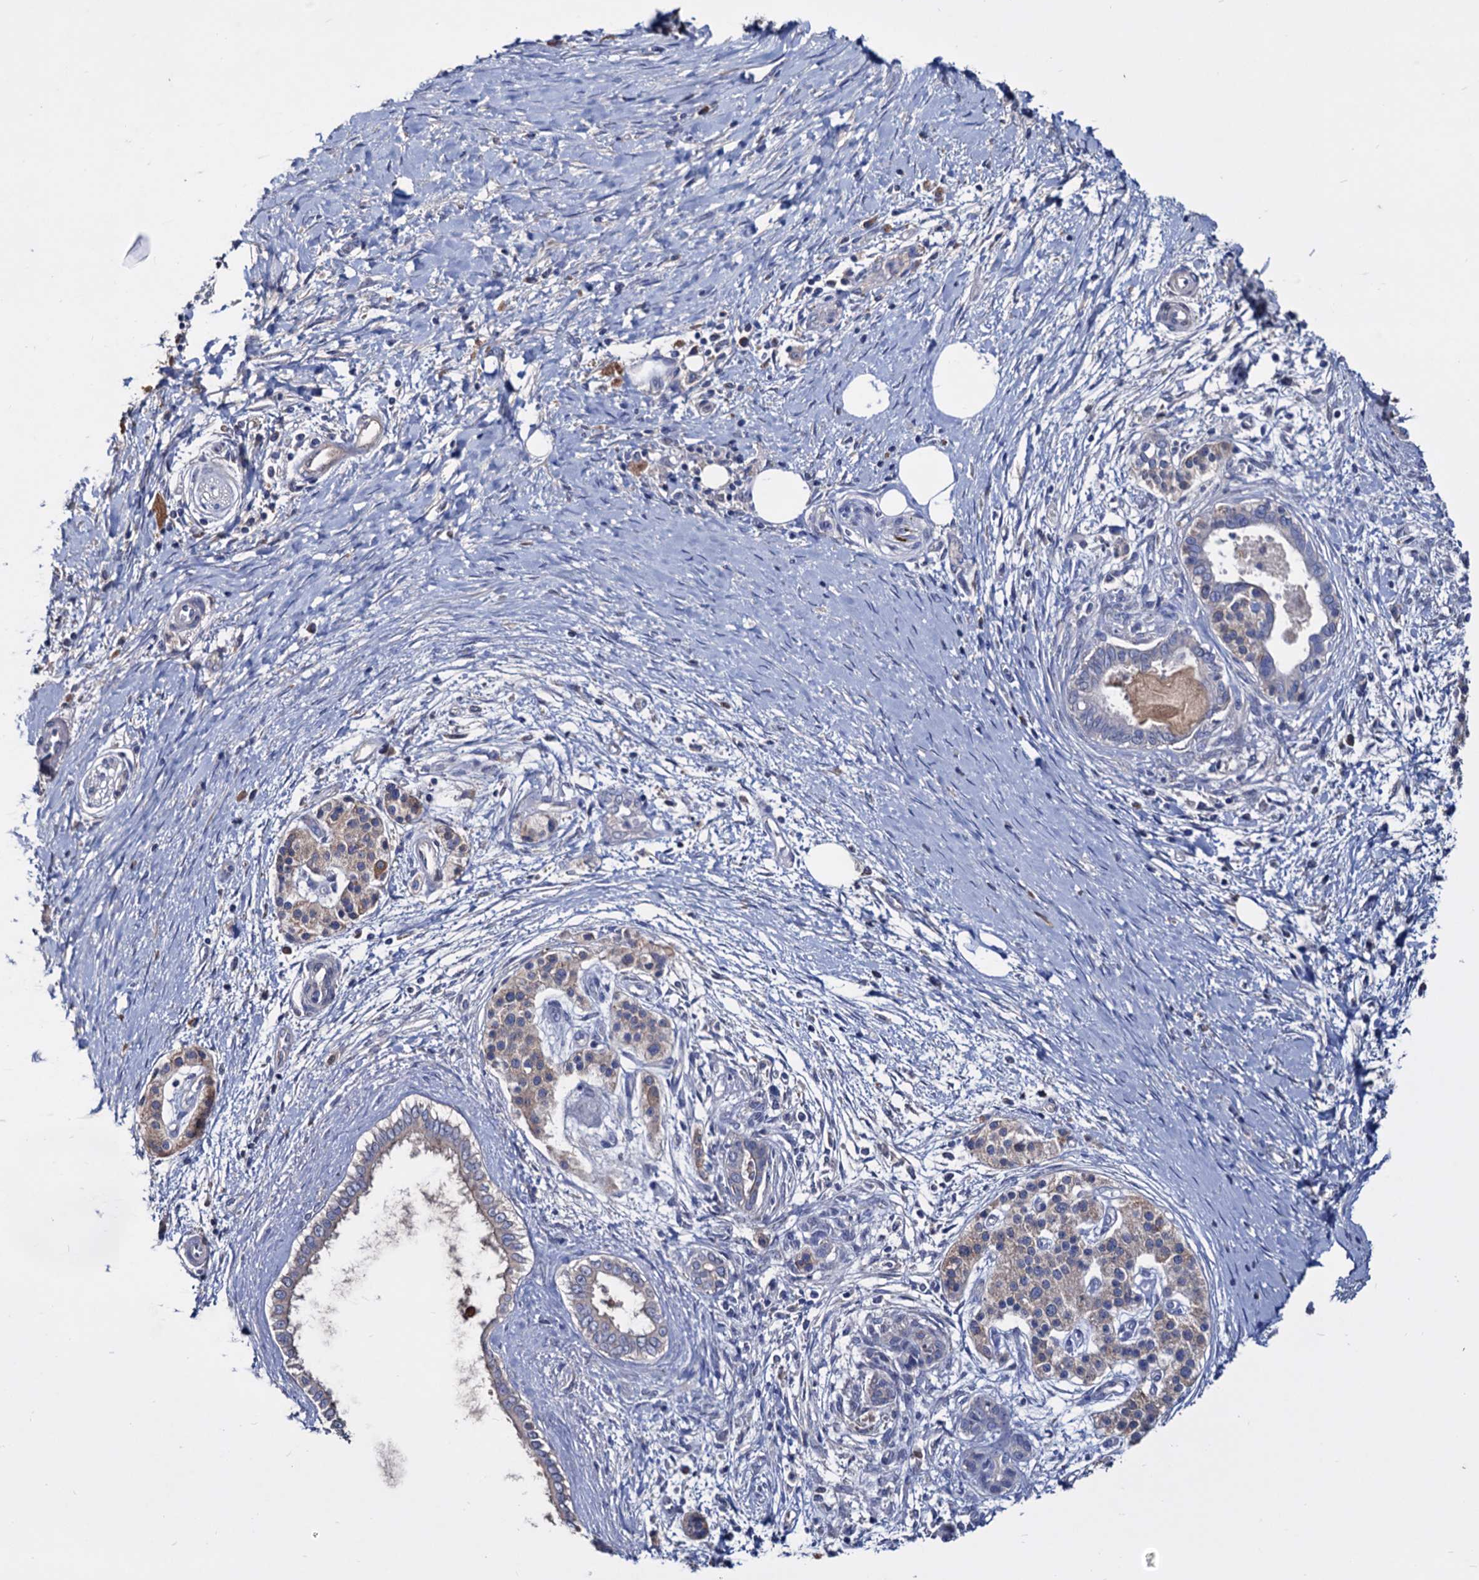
{"staining": {"intensity": "negative", "quantity": "none", "location": "none"}, "tissue": "pancreatic cancer", "cell_type": "Tumor cells", "image_type": "cancer", "snomed": [{"axis": "morphology", "description": "Adenocarcinoma, NOS"}, {"axis": "topography", "description": "Pancreas"}], "caption": "IHC histopathology image of human pancreatic cancer (adenocarcinoma) stained for a protein (brown), which displays no positivity in tumor cells.", "gene": "NPAS4", "patient": {"sex": "male", "age": 58}}